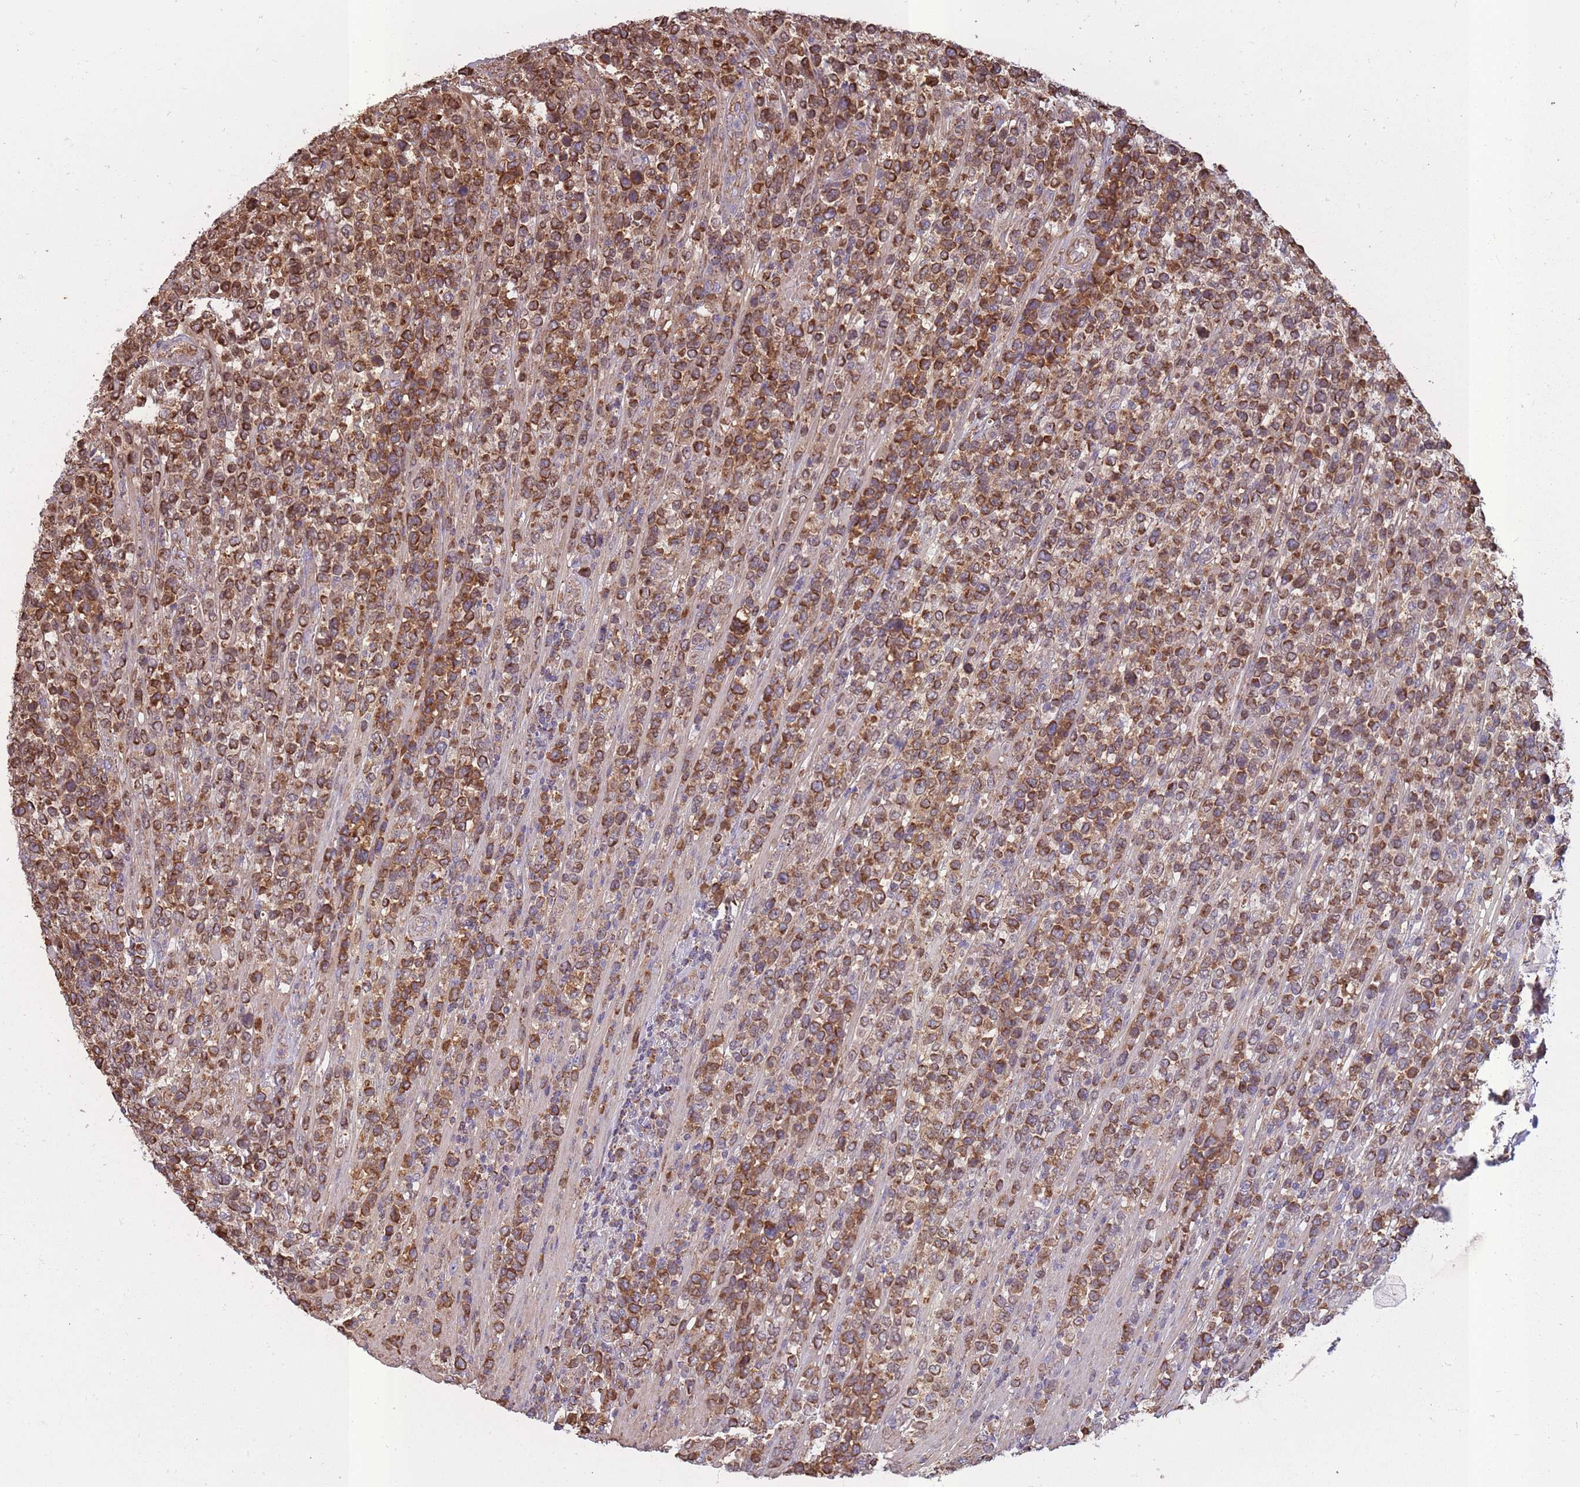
{"staining": {"intensity": "moderate", "quantity": ">75%", "location": "cytoplasmic/membranous"}, "tissue": "lymphoma", "cell_type": "Tumor cells", "image_type": "cancer", "snomed": [{"axis": "morphology", "description": "Malignant lymphoma, non-Hodgkin's type, High grade"}, {"axis": "topography", "description": "Soft tissue"}], "caption": "Brown immunohistochemical staining in lymphoma shows moderate cytoplasmic/membranous positivity in approximately >75% of tumor cells.", "gene": "KAT2A", "patient": {"sex": "female", "age": 56}}